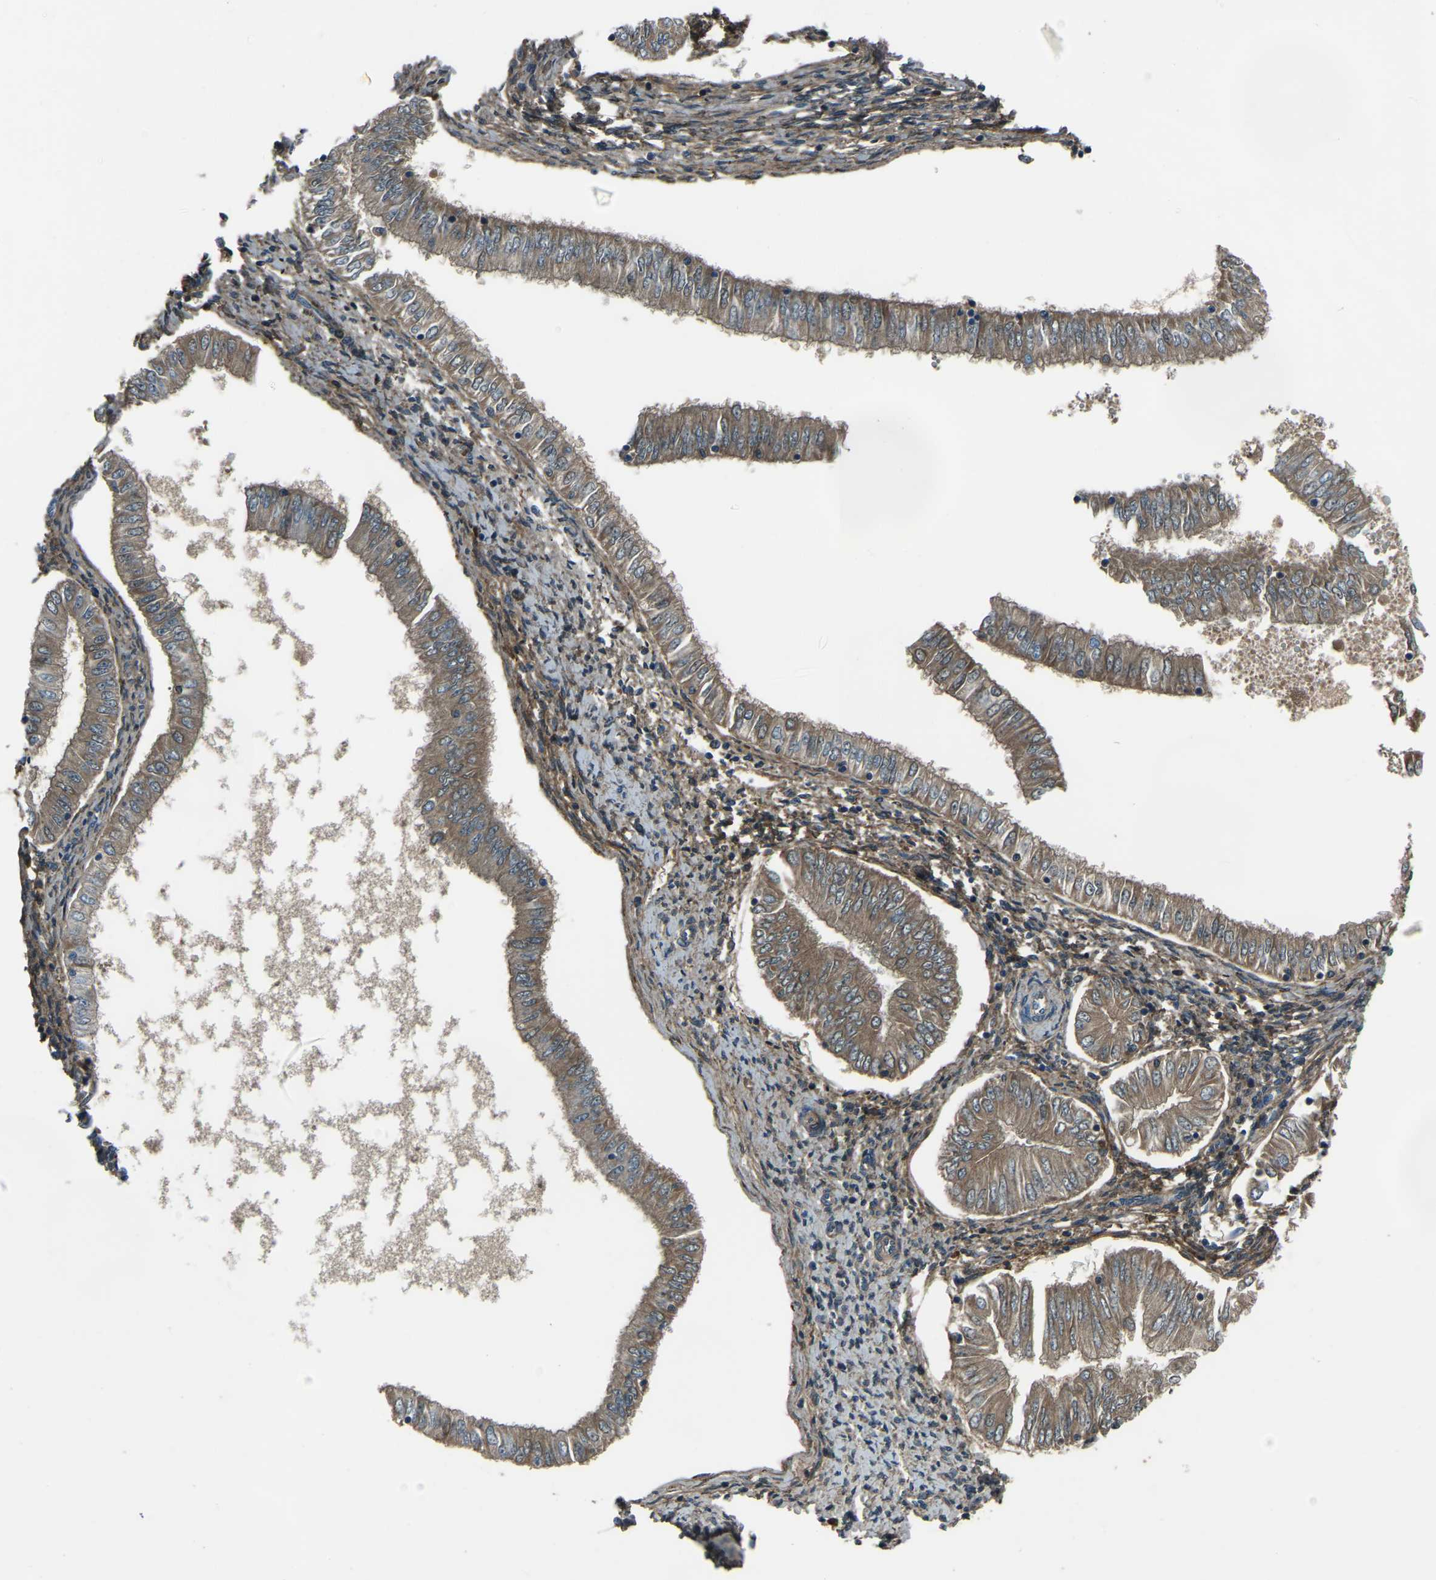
{"staining": {"intensity": "moderate", "quantity": "25%-75%", "location": "cytoplasmic/membranous"}, "tissue": "endometrial cancer", "cell_type": "Tumor cells", "image_type": "cancer", "snomed": [{"axis": "morphology", "description": "Adenocarcinoma, NOS"}, {"axis": "topography", "description": "Endometrium"}], "caption": "High-power microscopy captured an IHC histopathology image of endometrial adenocarcinoma, revealing moderate cytoplasmic/membranous expression in approximately 25%-75% of tumor cells. (Stains: DAB in brown, nuclei in blue, Microscopy: brightfield microscopy at high magnification).", "gene": "COL3A1", "patient": {"sex": "female", "age": 53}}